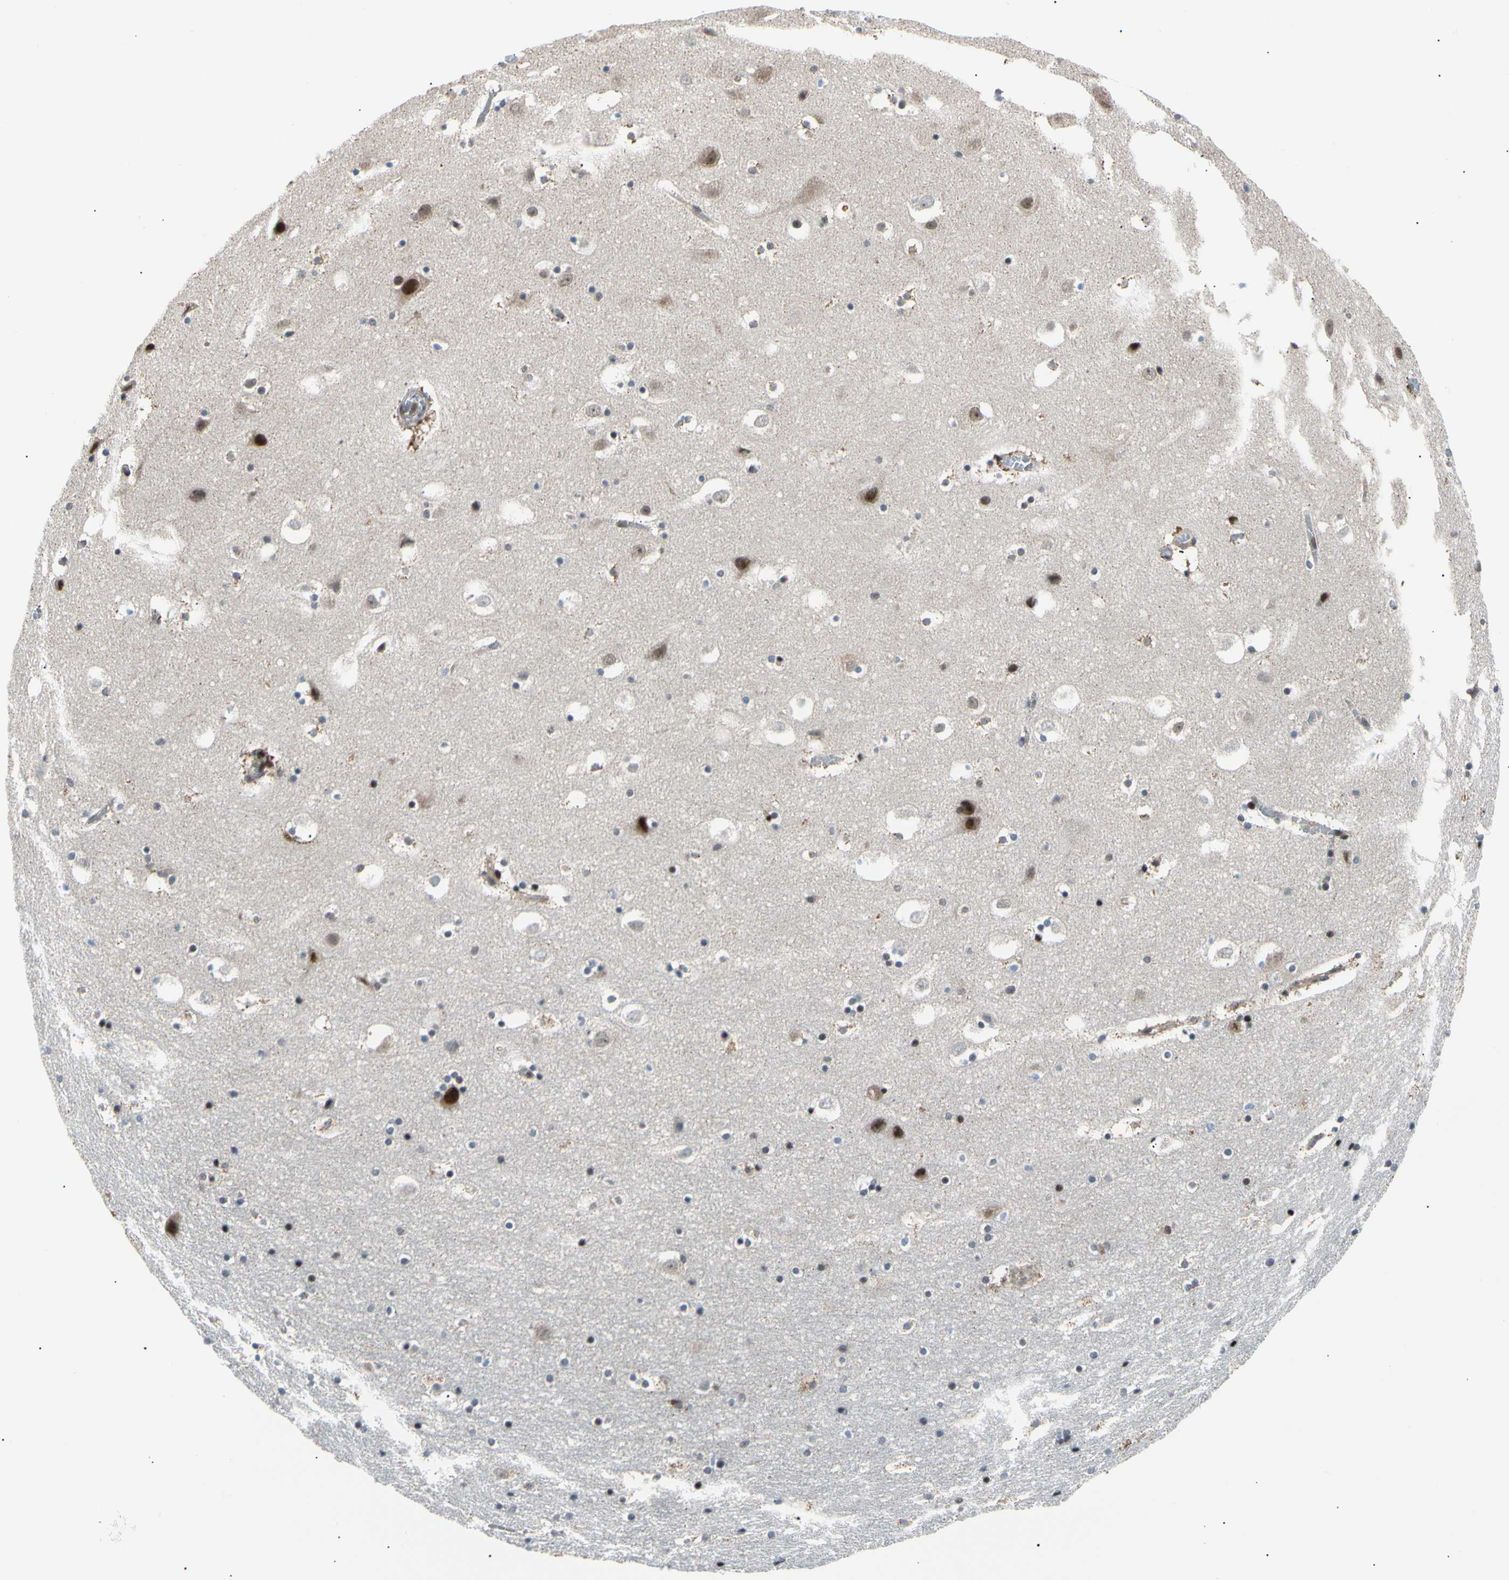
{"staining": {"intensity": "moderate", "quantity": "<25%", "location": "cytoplasmic/membranous"}, "tissue": "hippocampus", "cell_type": "Glial cells", "image_type": "normal", "snomed": [{"axis": "morphology", "description": "Normal tissue, NOS"}, {"axis": "topography", "description": "Hippocampus"}], "caption": "Protein staining of unremarkable hippocampus displays moderate cytoplasmic/membranous positivity in about <25% of glial cells. (DAB = brown stain, brightfield microscopy at high magnification).", "gene": "E2F1", "patient": {"sex": "male", "age": 45}}